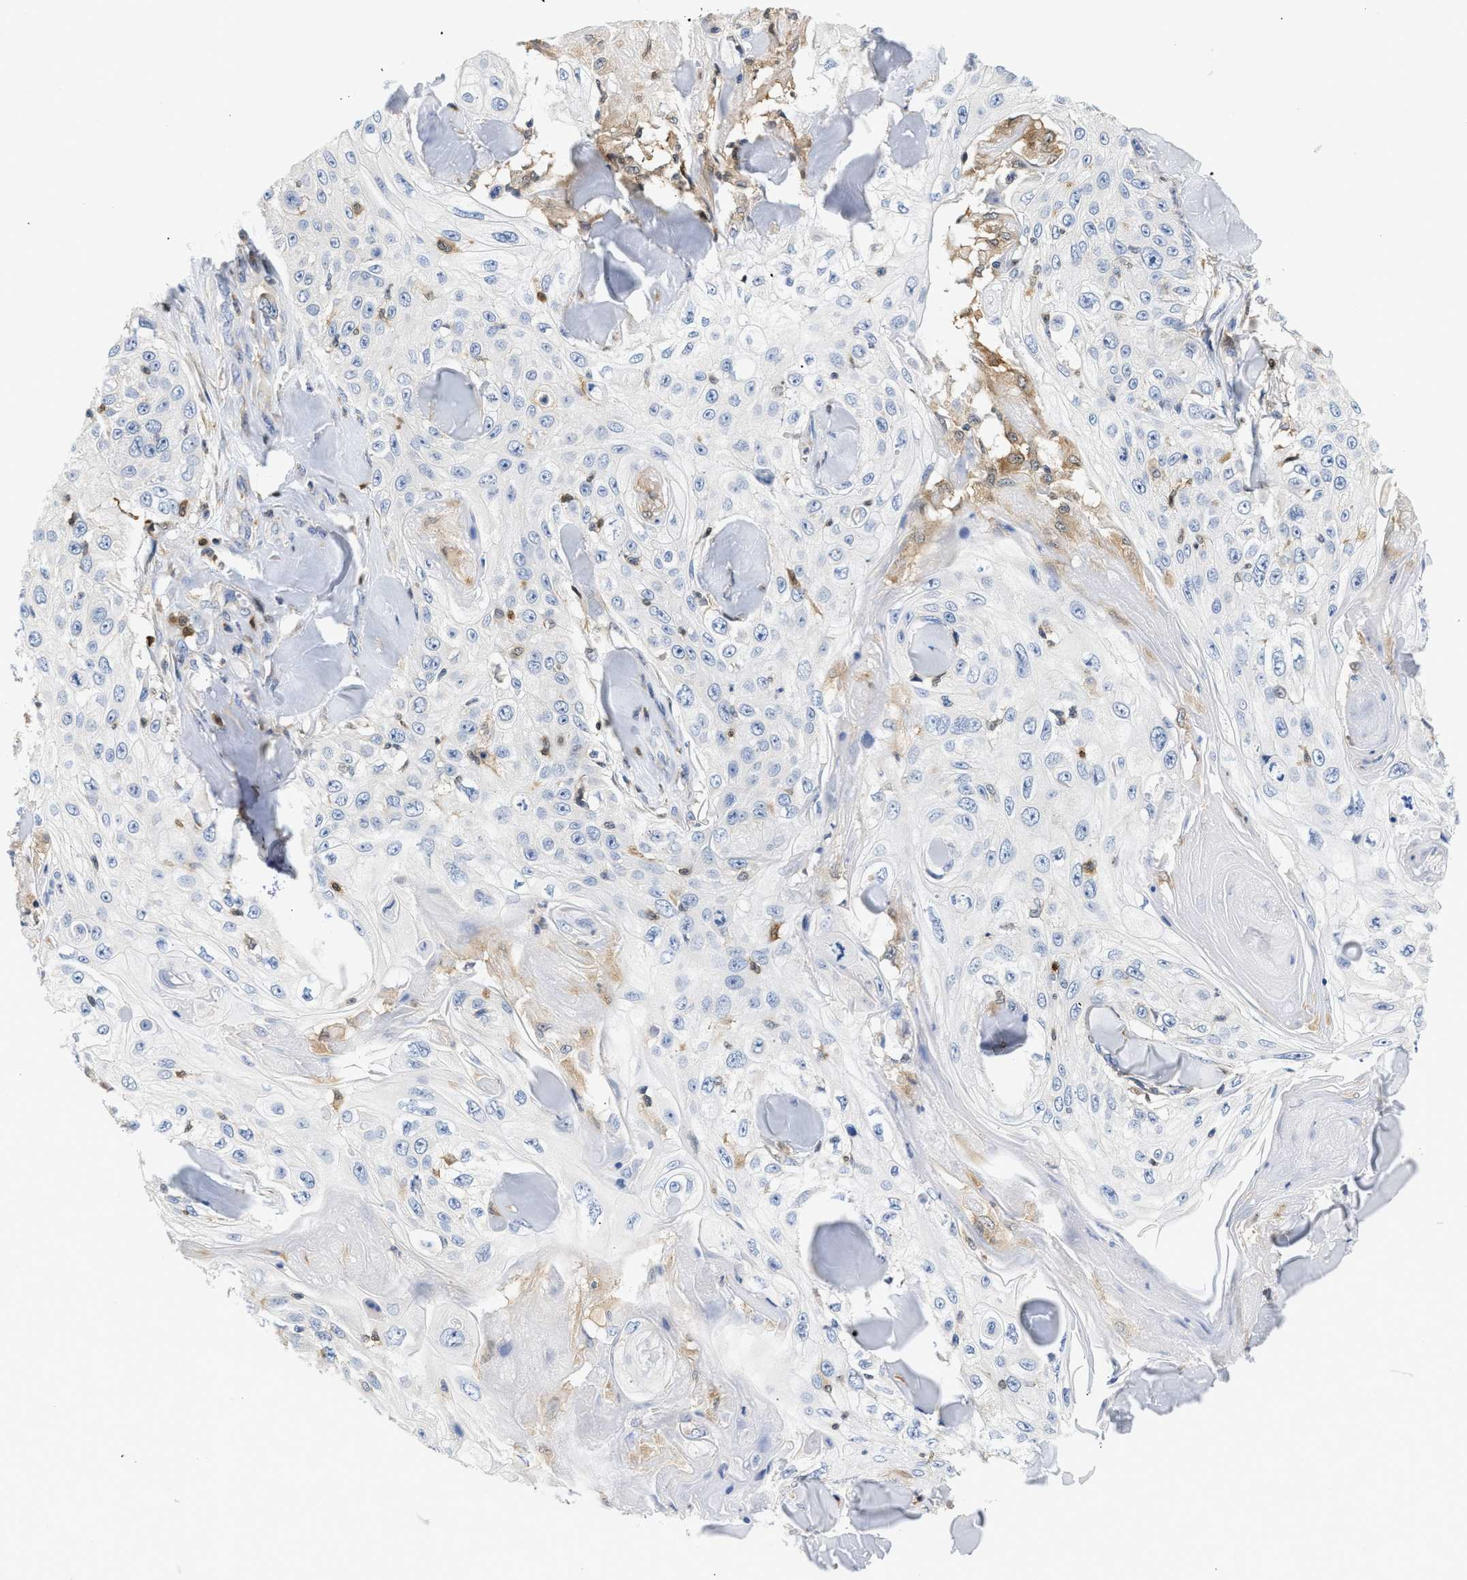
{"staining": {"intensity": "weak", "quantity": "<25%", "location": "cytoplasmic/membranous"}, "tissue": "skin cancer", "cell_type": "Tumor cells", "image_type": "cancer", "snomed": [{"axis": "morphology", "description": "Squamous cell carcinoma, NOS"}, {"axis": "topography", "description": "Skin"}], "caption": "IHC micrograph of human skin squamous cell carcinoma stained for a protein (brown), which demonstrates no staining in tumor cells. The staining is performed using DAB brown chromogen with nuclei counter-stained in using hematoxylin.", "gene": "SLIT2", "patient": {"sex": "male", "age": 86}}